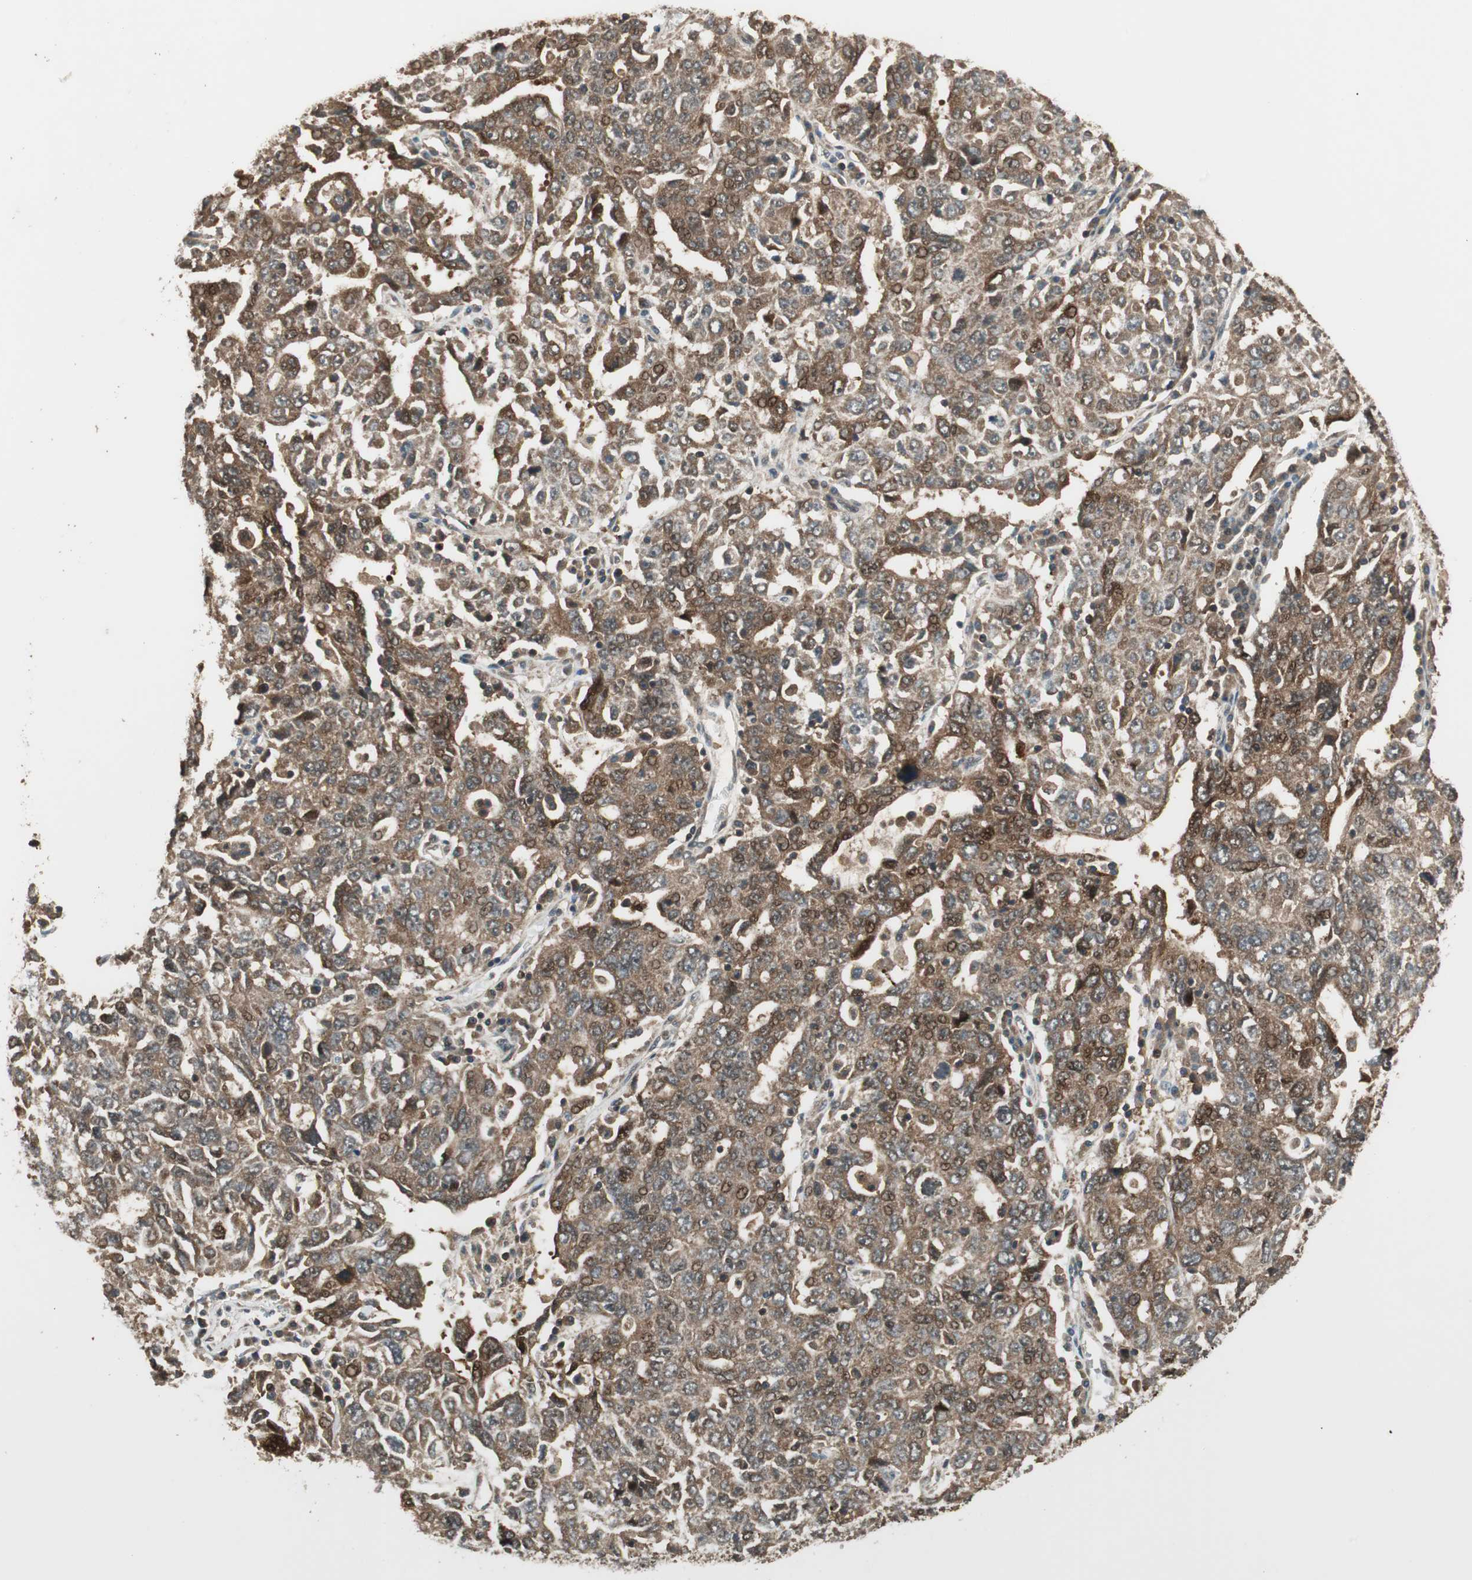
{"staining": {"intensity": "moderate", "quantity": ">75%", "location": "cytoplasmic/membranous,nuclear"}, "tissue": "ovarian cancer", "cell_type": "Tumor cells", "image_type": "cancer", "snomed": [{"axis": "morphology", "description": "Carcinoma, endometroid"}, {"axis": "topography", "description": "Ovary"}], "caption": "IHC (DAB) staining of ovarian endometroid carcinoma displays moderate cytoplasmic/membranous and nuclear protein staining in approximately >75% of tumor cells.", "gene": "CNOT4", "patient": {"sex": "female", "age": 62}}